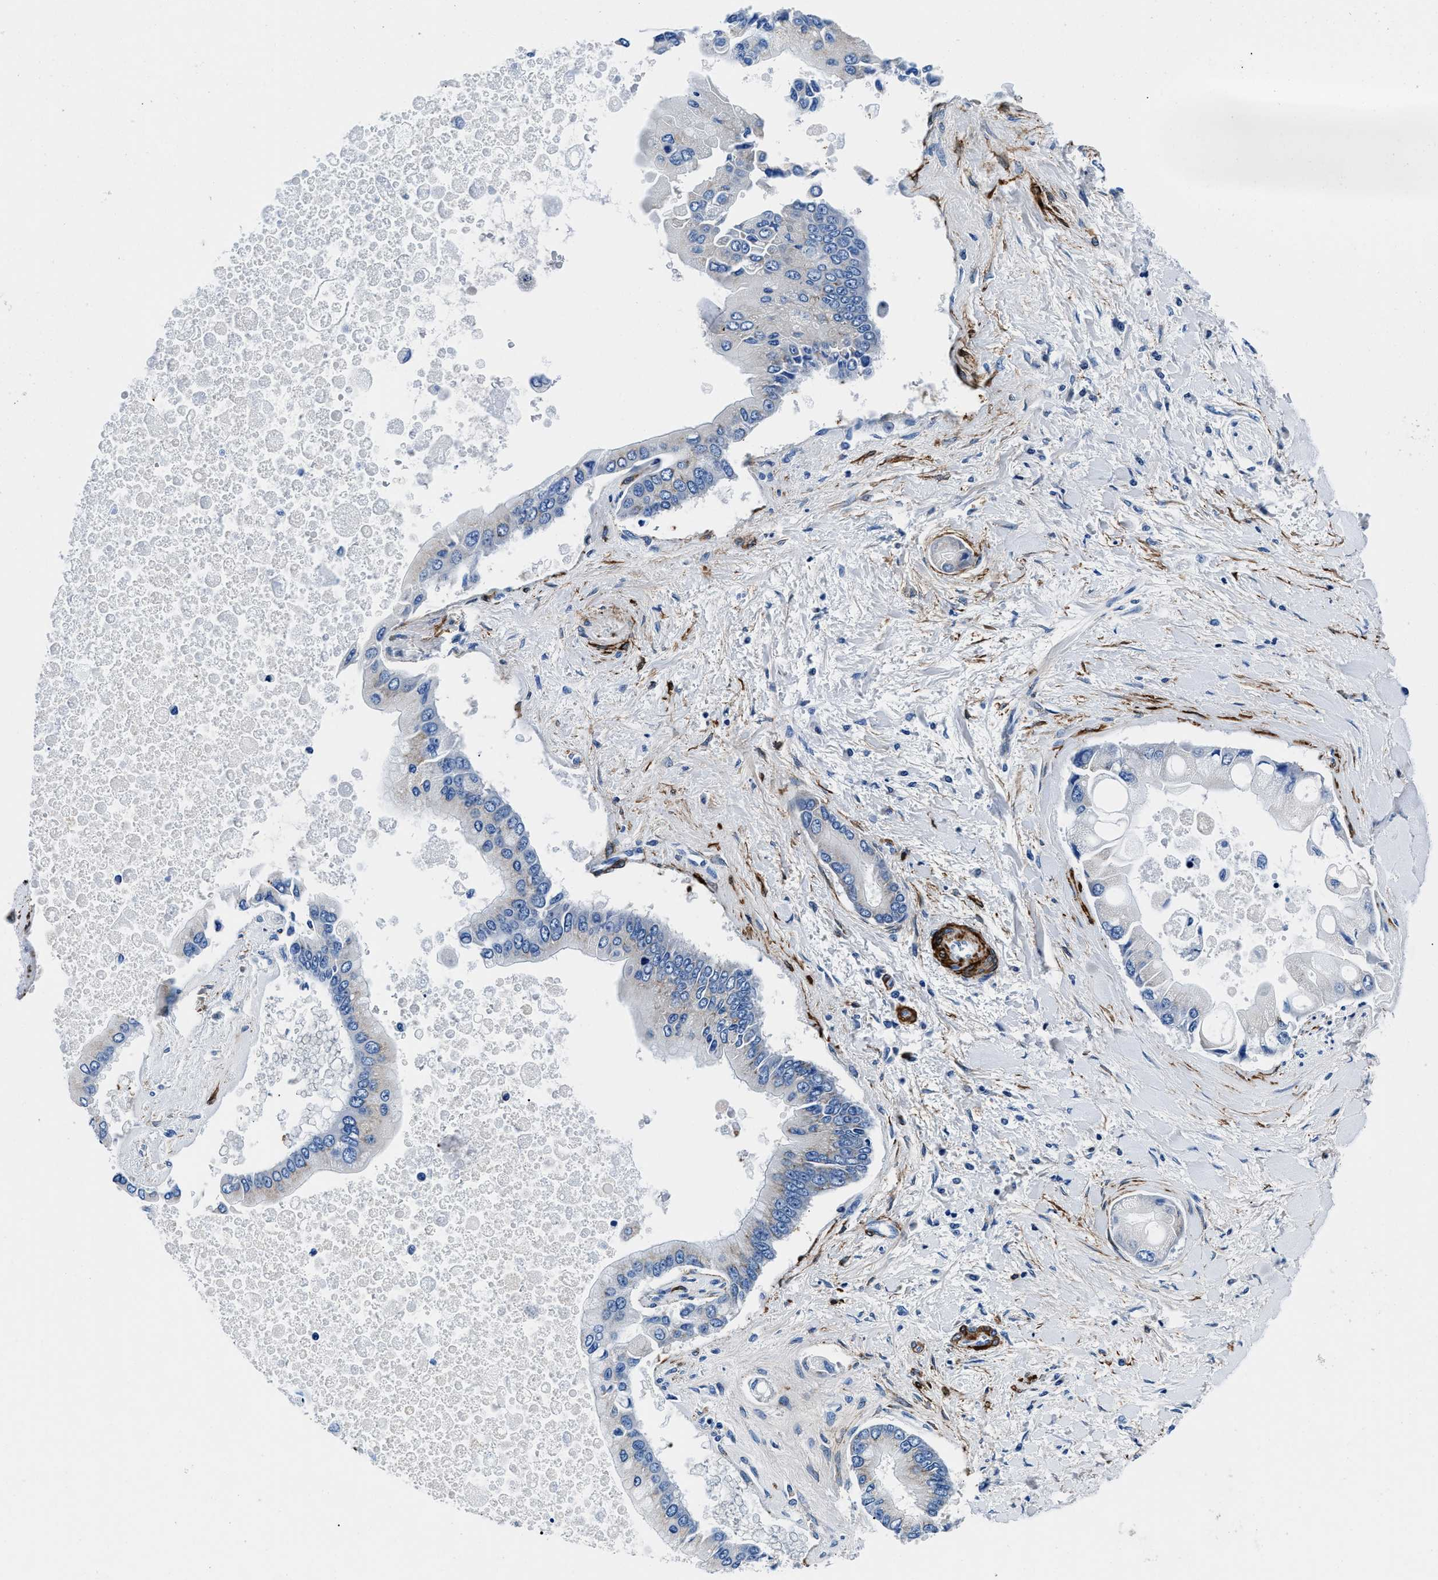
{"staining": {"intensity": "negative", "quantity": "none", "location": "none"}, "tissue": "liver cancer", "cell_type": "Tumor cells", "image_type": "cancer", "snomed": [{"axis": "morphology", "description": "Cholangiocarcinoma"}, {"axis": "topography", "description": "Liver"}], "caption": "IHC image of human liver cholangiocarcinoma stained for a protein (brown), which exhibits no expression in tumor cells.", "gene": "TEX261", "patient": {"sex": "male", "age": 50}}